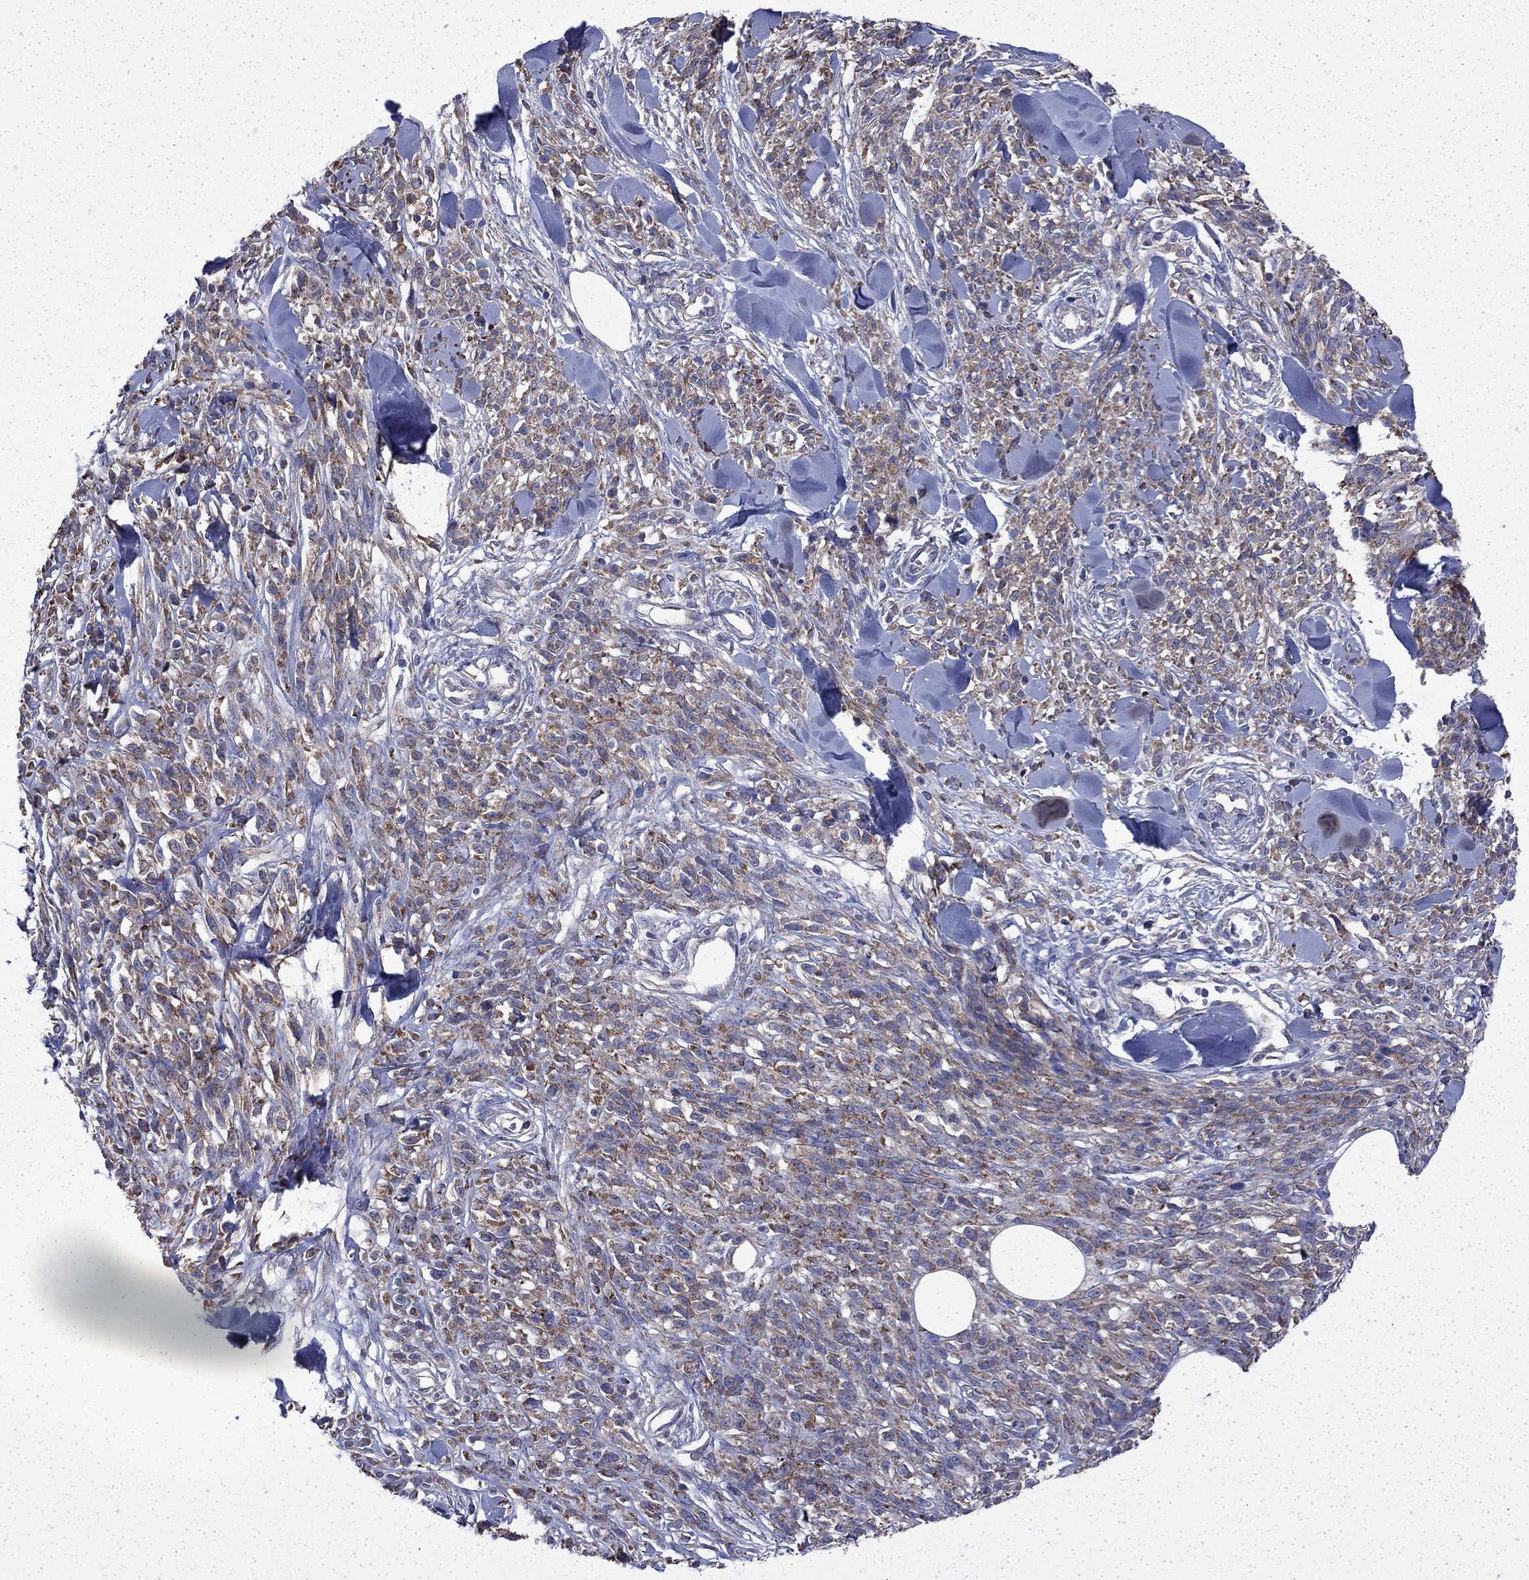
{"staining": {"intensity": "moderate", "quantity": ">75%", "location": "cytoplasmic/membranous"}, "tissue": "melanoma", "cell_type": "Tumor cells", "image_type": "cancer", "snomed": [{"axis": "morphology", "description": "Malignant melanoma, NOS"}, {"axis": "topography", "description": "Skin"}, {"axis": "topography", "description": "Skin of trunk"}], "caption": "A brown stain highlights moderate cytoplasmic/membranous expression of a protein in malignant melanoma tumor cells.", "gene": "DTNA", "patient": {"sex": "male", "age": 74}}